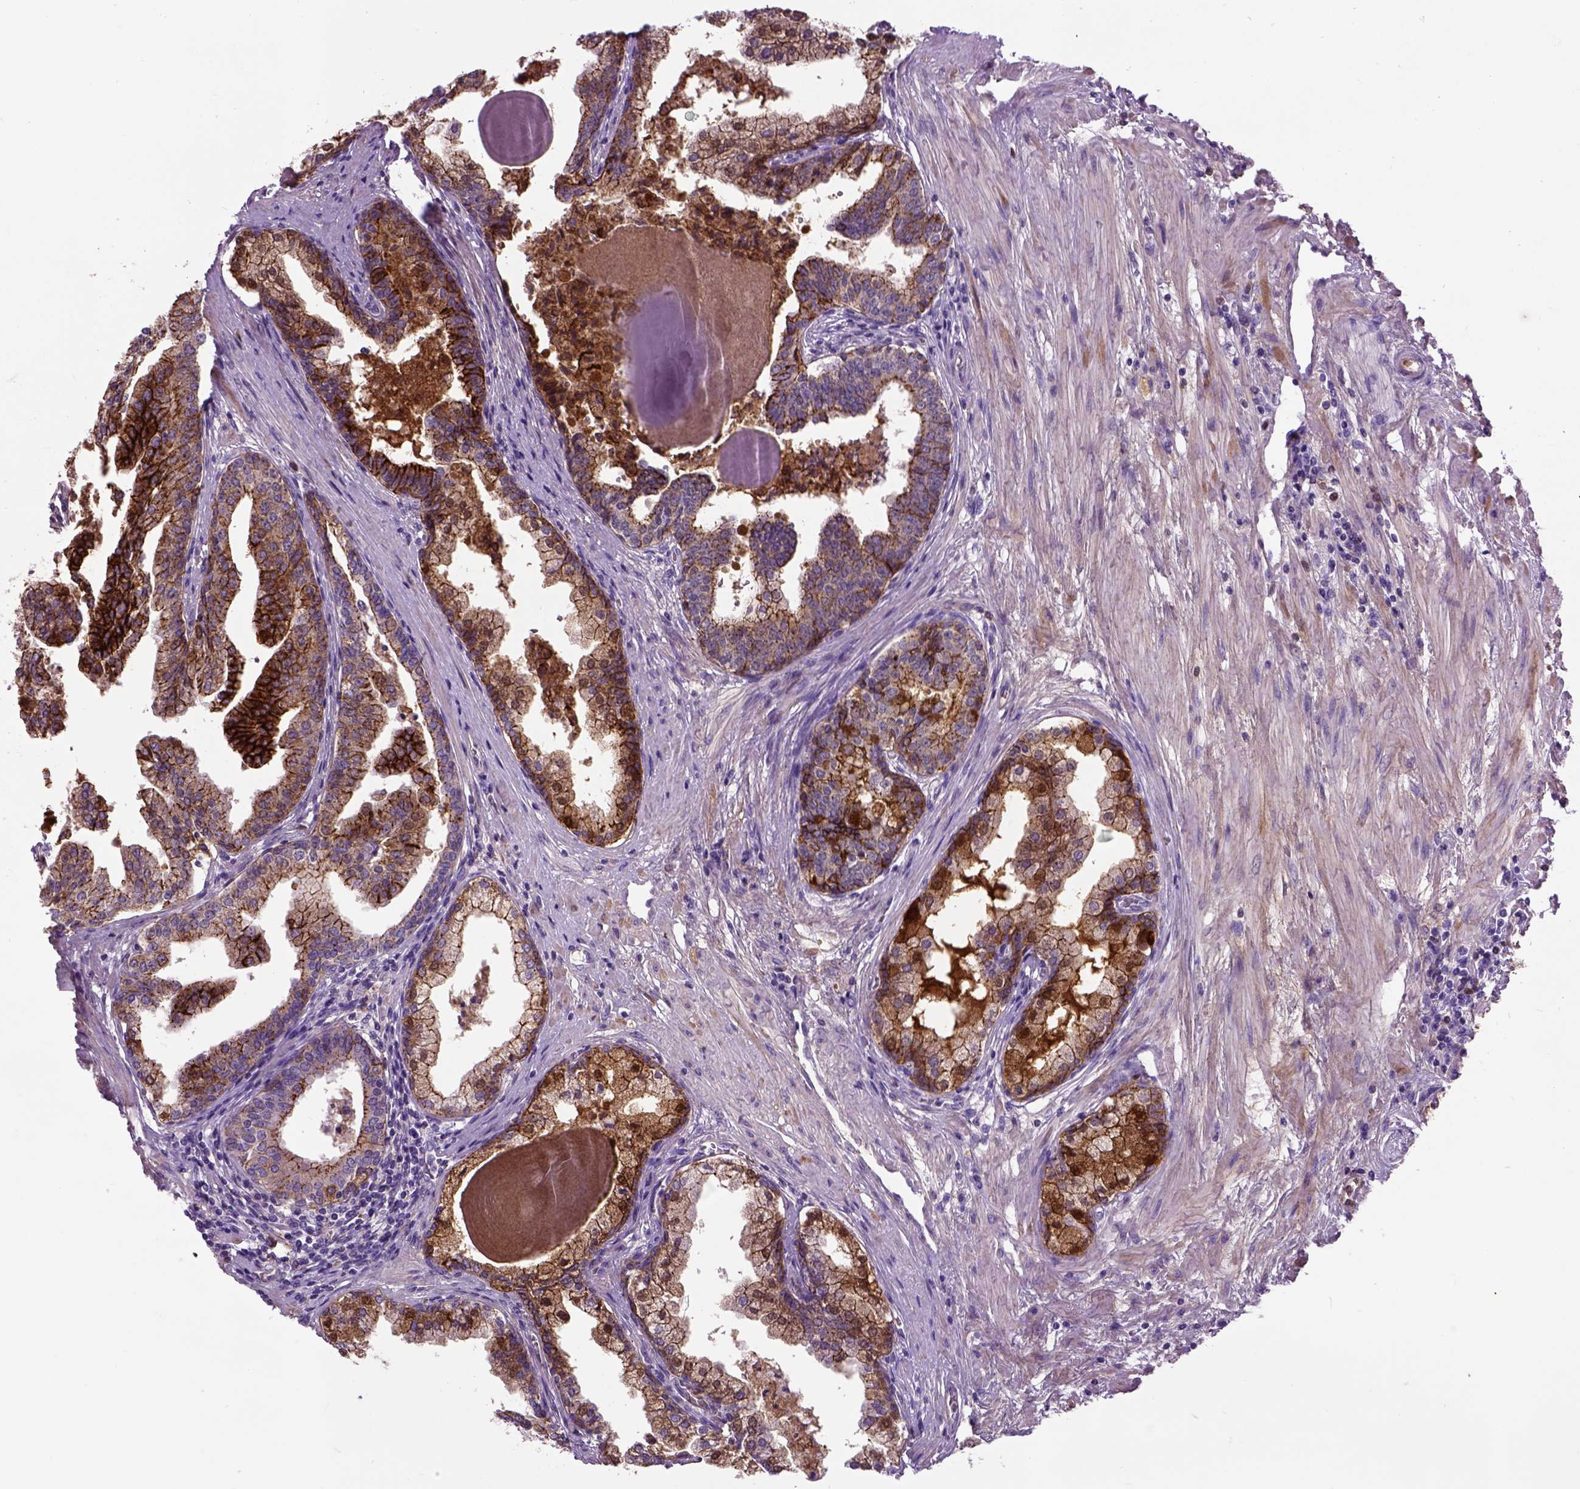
{"staining": {"intensity": "strong", "quantity": ">75%", "location": "cytoplasmic/membranous"}, "tissue": "prostate cancer", "cell_type": "Tumor cells", "image_type": "cancer", "snomed": [{"axis": "morphology", "description": "Adenocarcinoma, NOS"}, {"axis": "topography", "description": "Prostate and seminal vesicle, NOS"}, {"axis": "topography", "description": "Prostate"}], "caption": "Immunohistochemical staining of adenocarcinoma (prostate) displays strong cytoplasmic/membranous protein expression in about >75% of tumor cells.", "gene": "CDH1", "patient": {"sex": "male", "age": 44}}